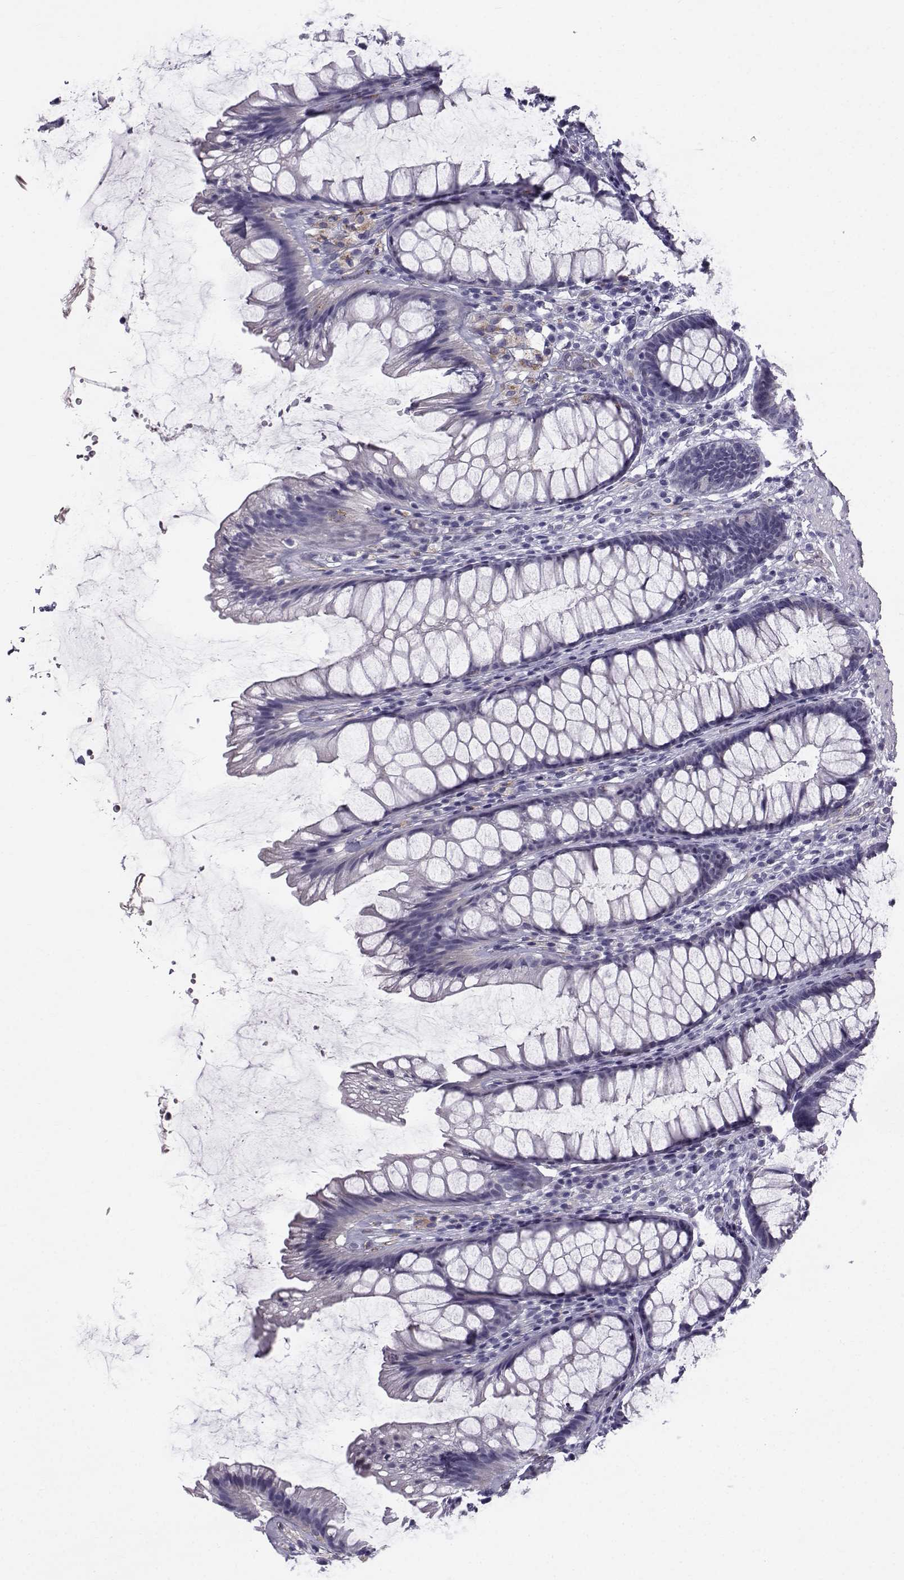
{"staining": {"intensity": "negative", "quantity": "none", "location": "none"}, "tissue": "rectum", "cell_type": "Glandular cells", "image_type": "normal", "snomed": [{"axis": "morphology", "description": "Normal tissue, NOS"}, {"axis": "topography", "description": "Rectum"}], "caption": "Immunohistochemistry (IHC) image of normal human rectum stained for a protein (brown), which reveals no expression in glandular cells.", "gene": "CALCR", "patient": {"sex": "male", "age": 72}}